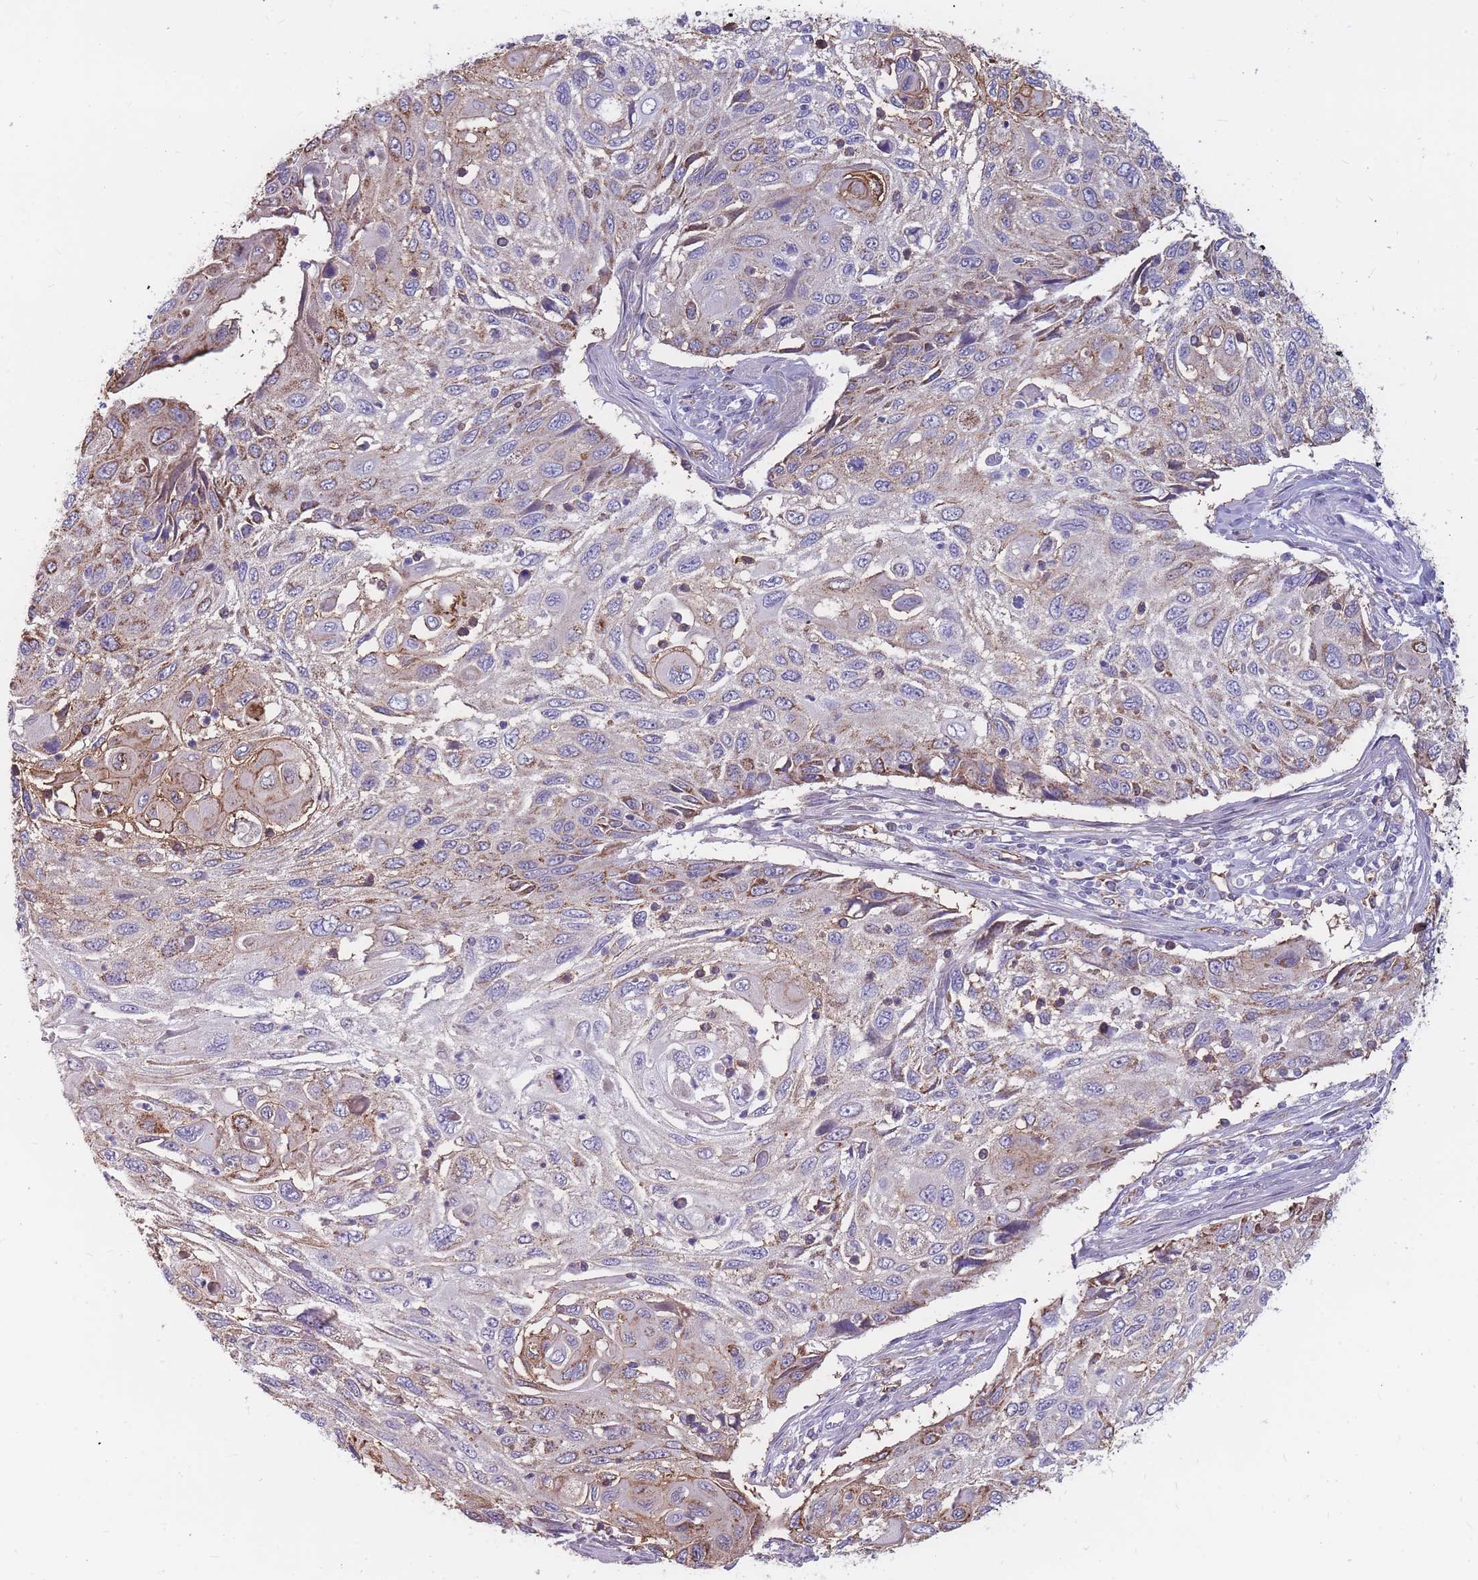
{"staining": {"intensity": "weak", "quantity": "25%-75%", "location": "cytoplasmic/membranous"}, "tissue": "cervical cancer", "cell_type": "Tumor cells", "image_type": "cancer", "snomed": [{"axis": "morphology", "description": "Squamous cell carcinoma, NOS"}, {"axis": "topography", "description": "Cervix"}], "caption": "Cervical squamous cell carcinoma tissue exhibits weak cytoplasmic/membranous positivity in approximately 25%-75% of tumor cells", "gene": "GNA11", "patient": {"sex": "female", "age": 70}}